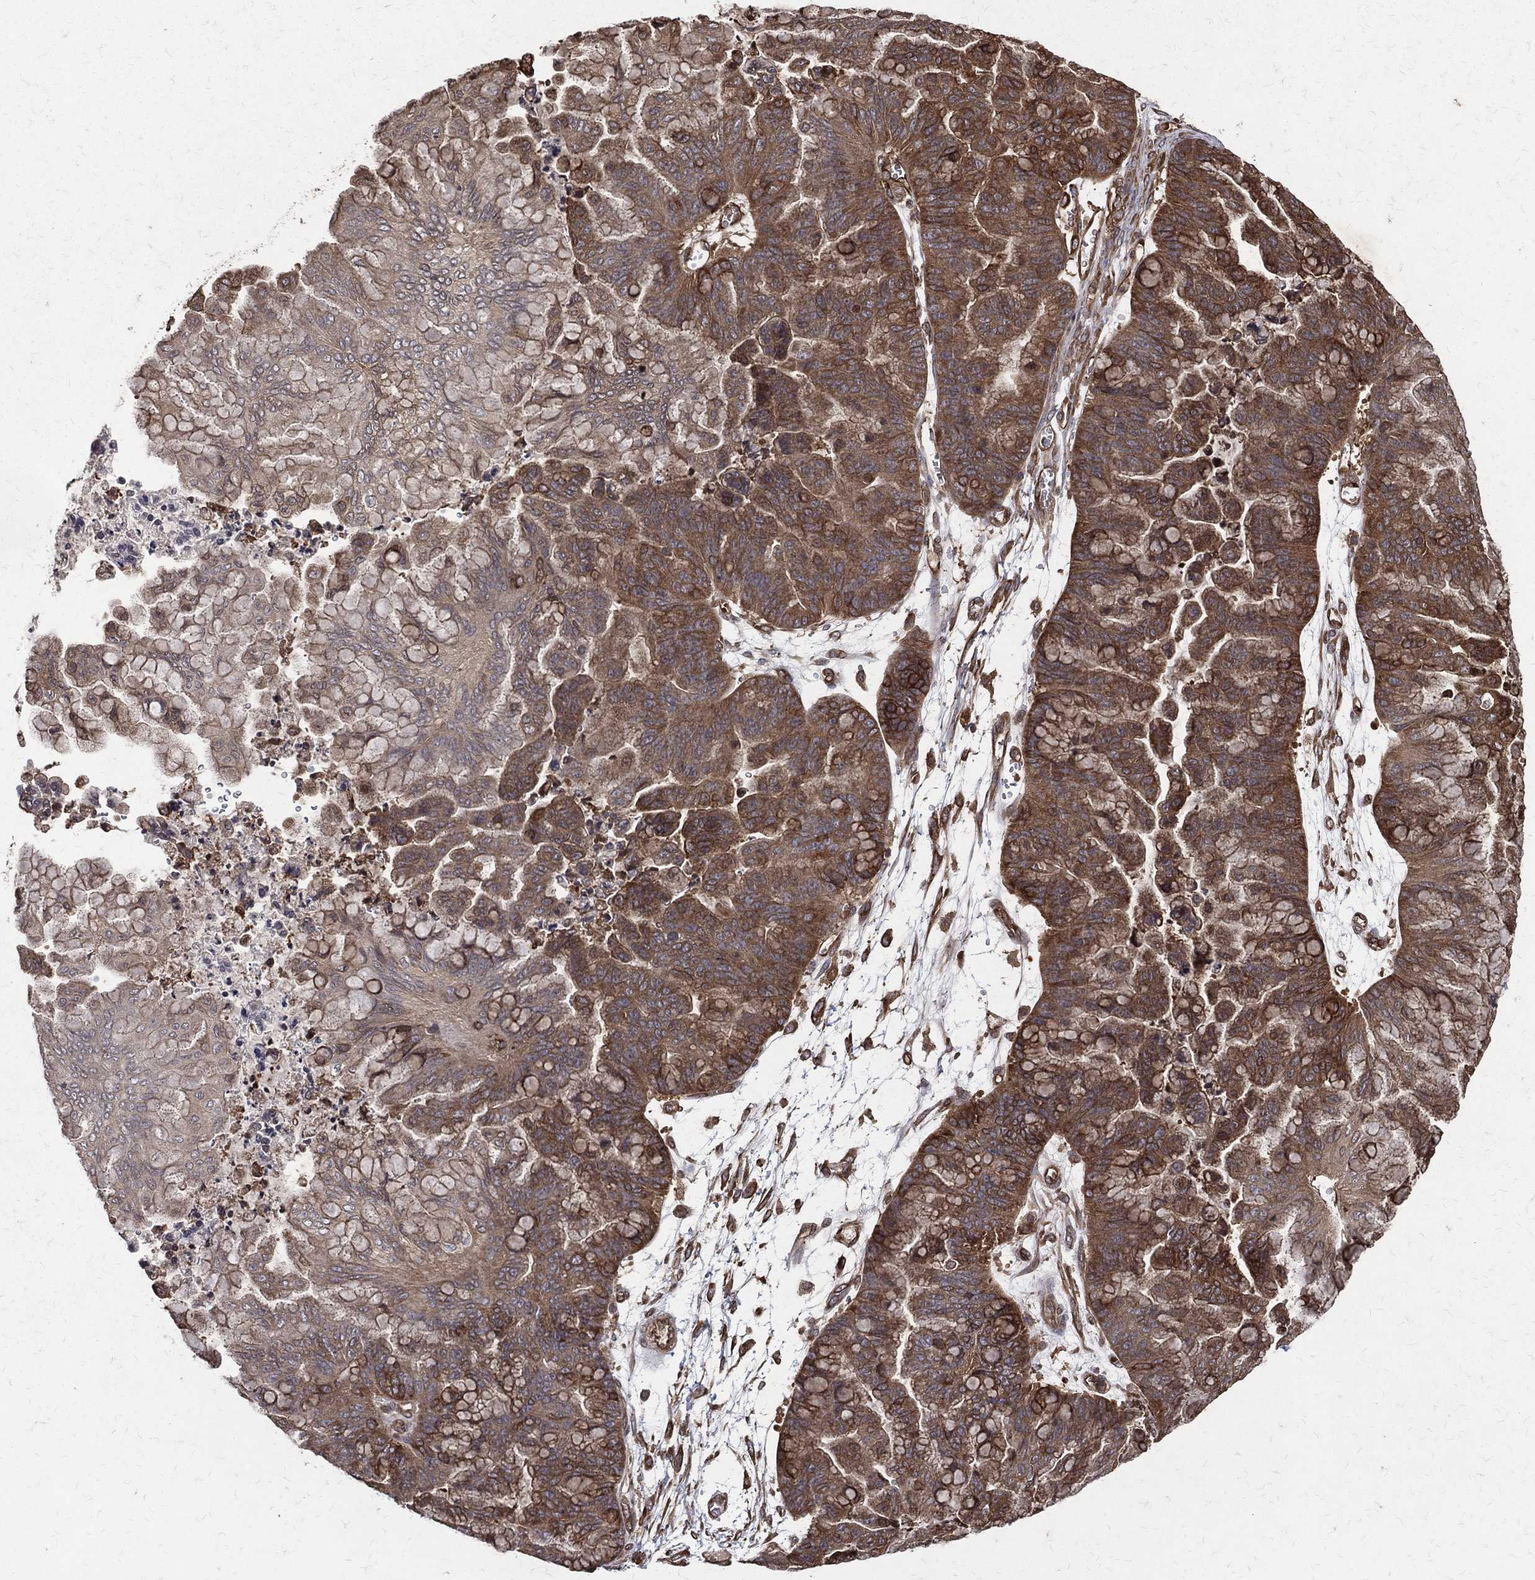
{"staining": {"intensity": "moderate", "quantity": "25%-75%", "location": "cytoplasmic/membranous"}, "tissue": "ovarian cancer", "cell_type": "Tumor cells", "image_type": "cancer", "snomed": [{"axis": "morphology", "description": "Cystadenocarcinoma, mucinous, NOS"}, {"axis": "topography", "description": "Ovary"}], "caption": "Tumor cells exhibit moderate cytoplasmic/membranous staining in about 25%-75% of cells in ovarian cancer.", "gene": "DPYSL2", "patient": {"sex": "female", "age": 67}}